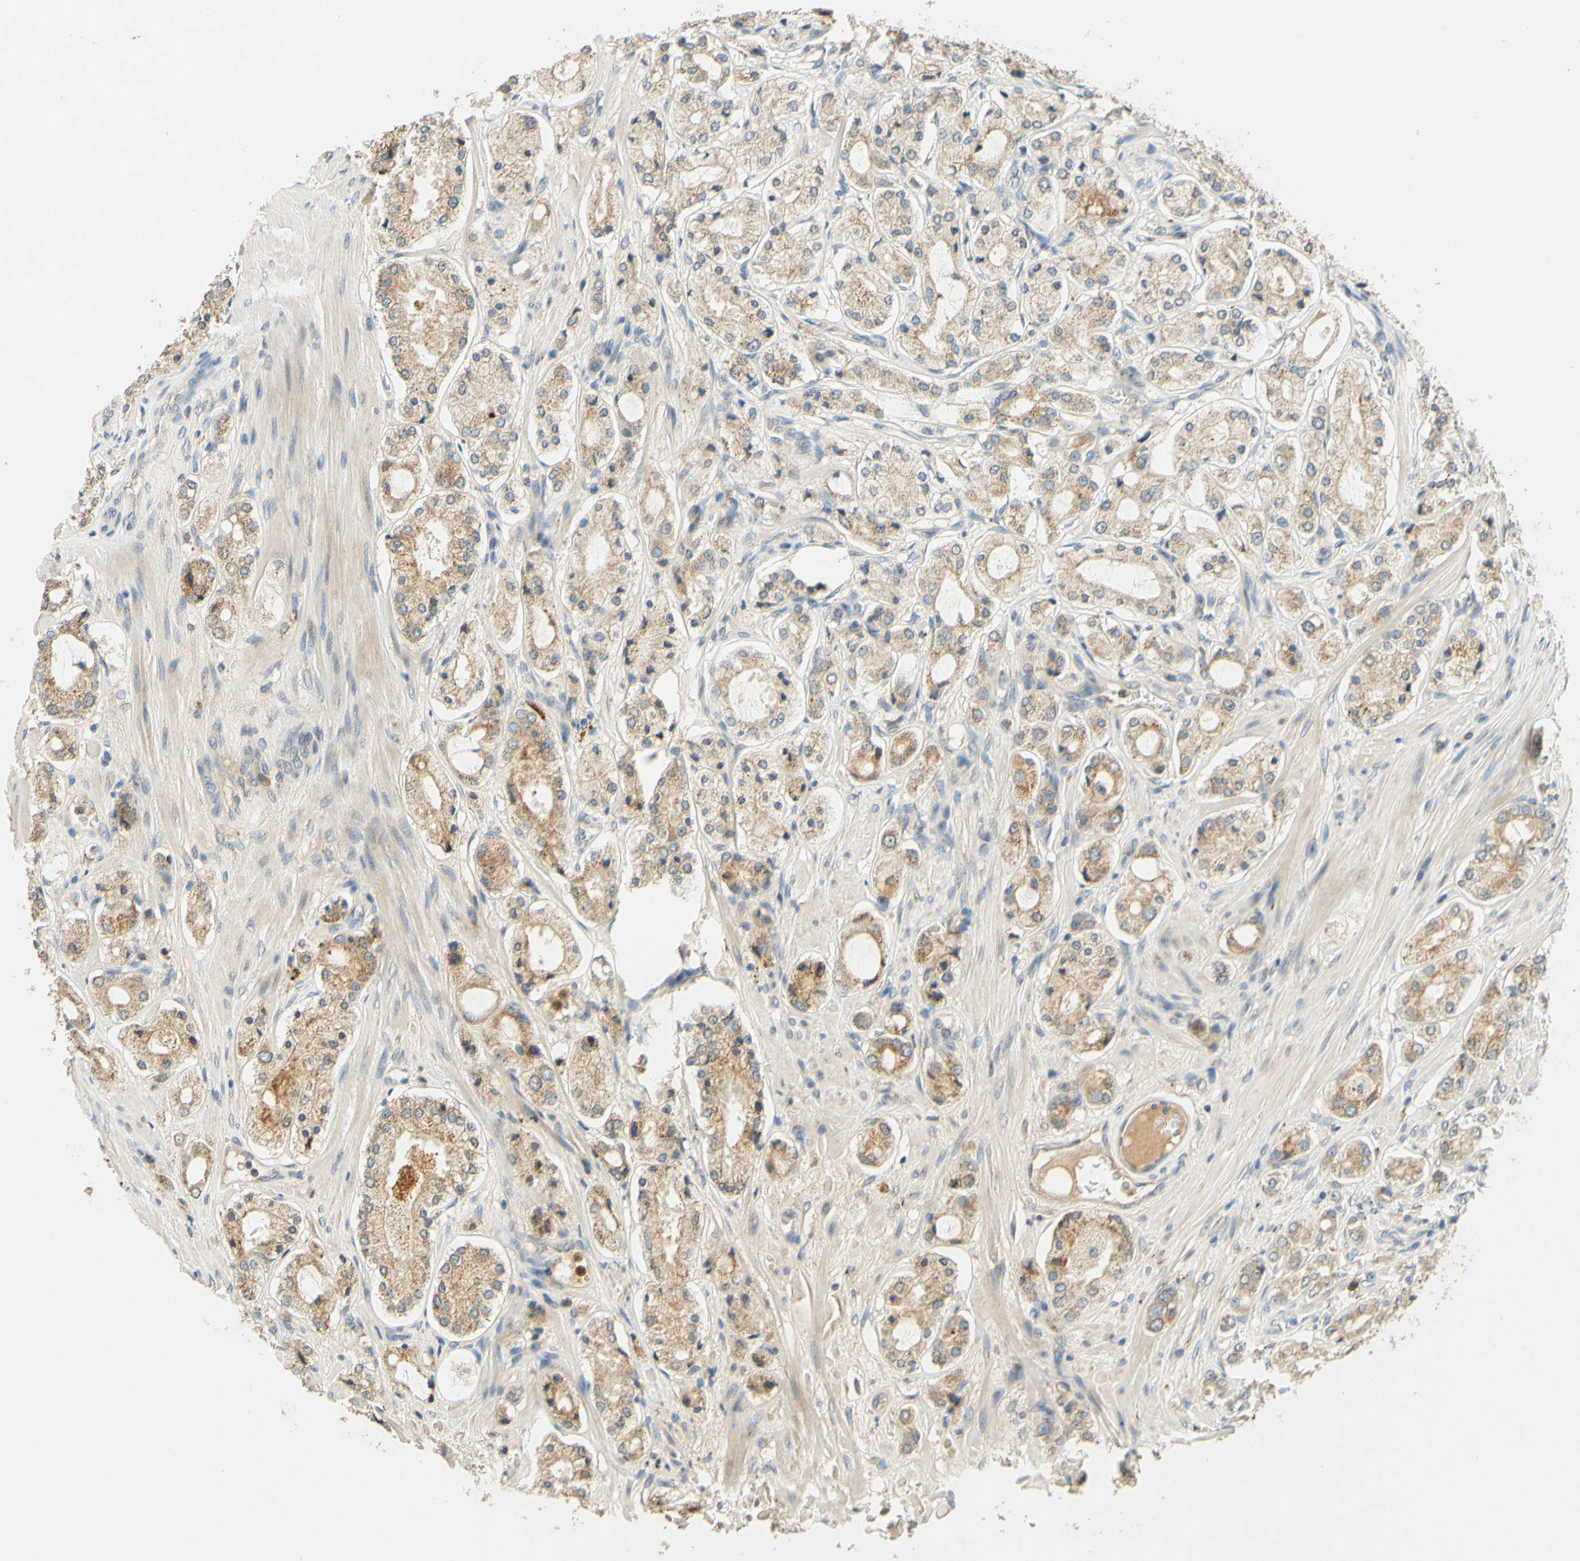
{"staining": {"intensity": "moderate", "quantity": ">75%", "location": "cytoplasmic/membranous"}, "tissue": "prostate cancer", "cell_type": "Tumor cells", "image_type": "cancer", "snomed": [{"axis": "morphology", "description": "Adenocarcinoma, High grade"}, {"axis": "topography", "description": "Prostate"}], "caption": "Prostate cancer (adenocarcinoma (high-grade)) stained with IHC shows moderate cytoplasmic/membranous staining in about >75% of tumor cells. The protein of interest is stained brown, and the nuclei are stained in blue (DAB (3,3'-diaminobenzidine) IHC with brightfield microscopy, high magnification).", "gene": "ENTREP2", "patient": {"sex": "male", "age": 65}}